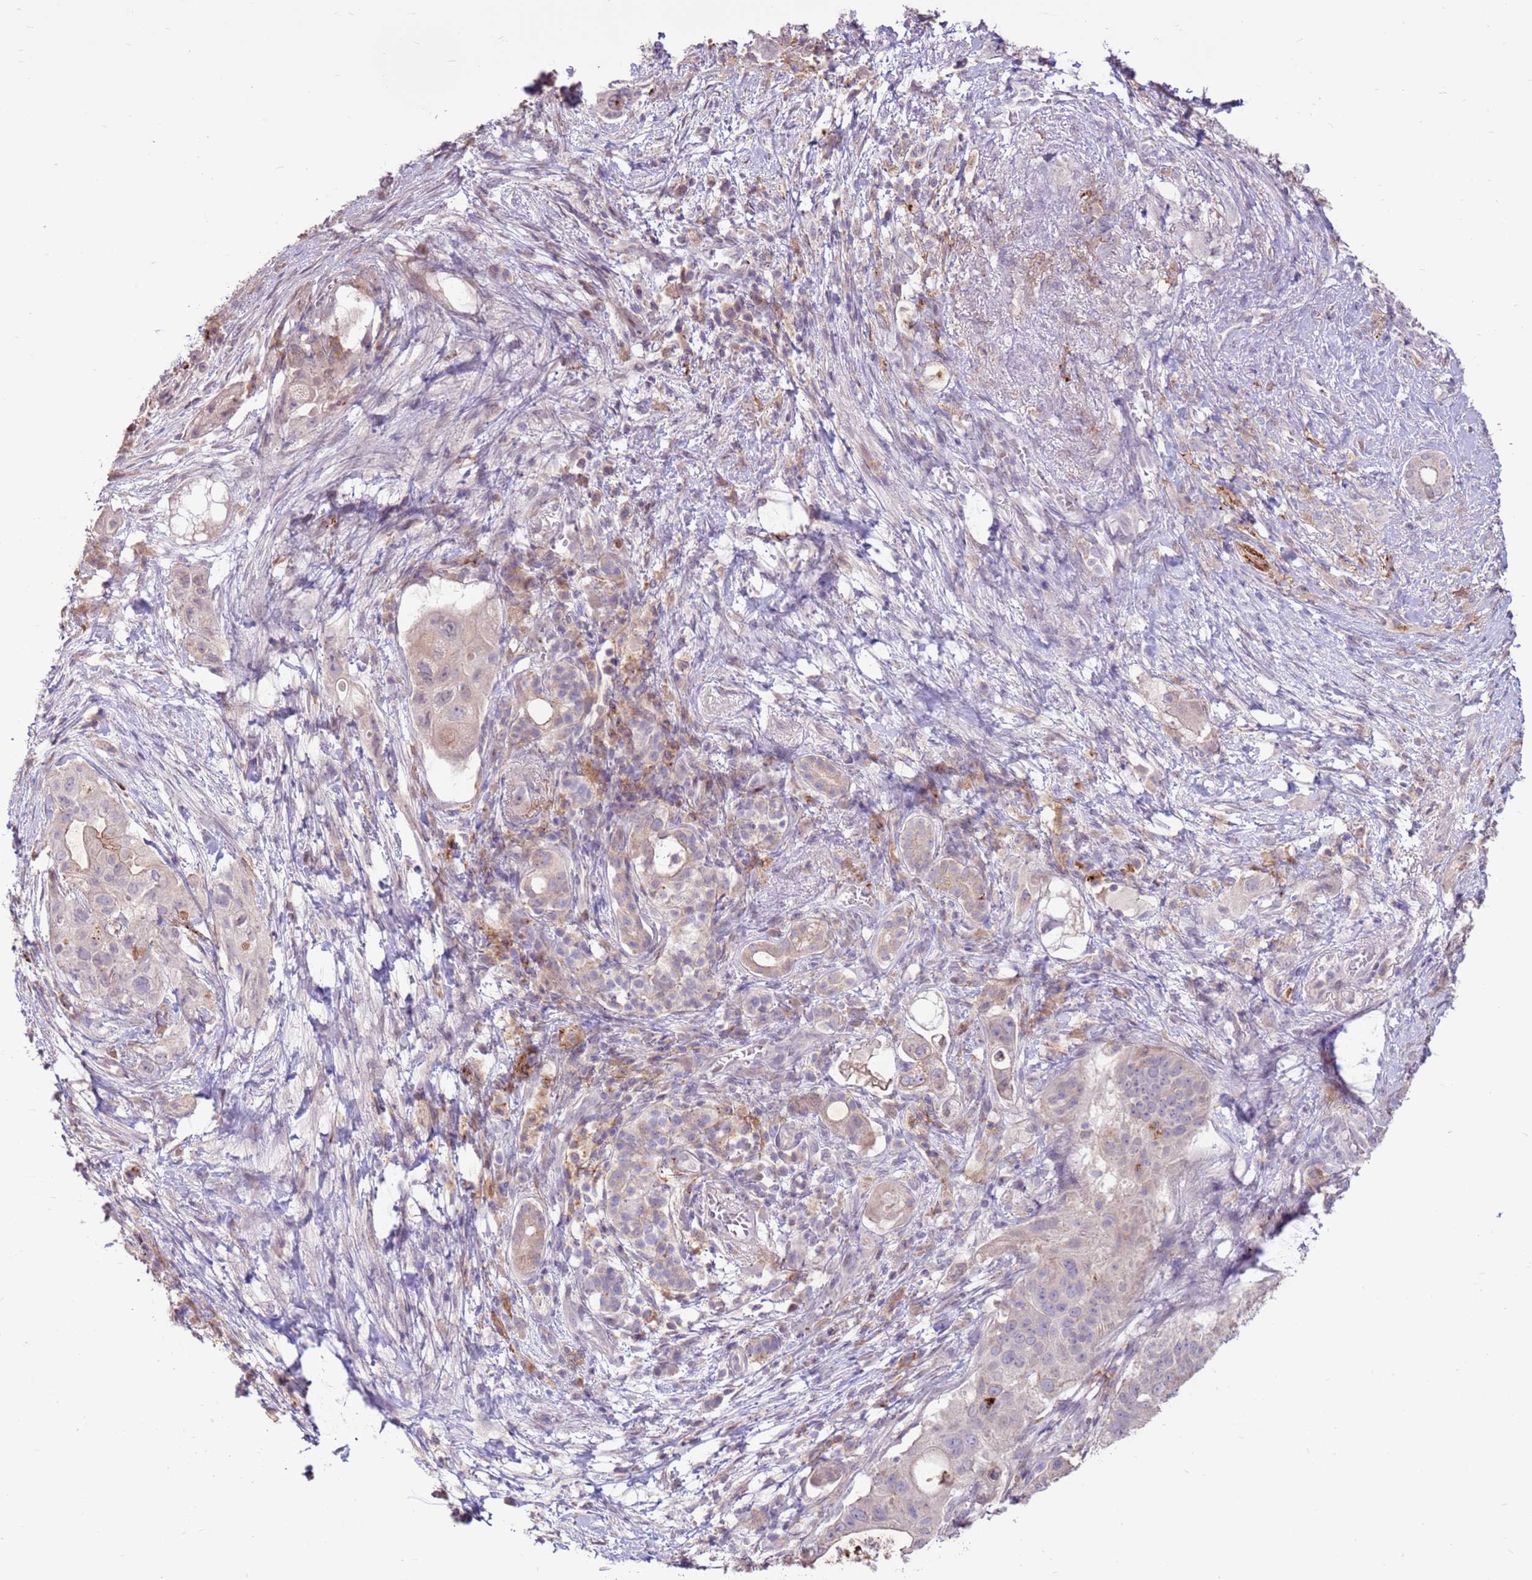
{"staining": {"intensity": "moderate", "quantity": "<25%", "location": "cytoplasmic/membranous"}, "tissue": "pancreatic cancer", "cell_type": "Tumor cells", "image_type": "cancer", "snomed": [{"axis": "morphology", "description": "Adenocarcinoma, NOS"}, {"axis": "topography", "description": "Pancreas"}], "caption": "Protein staining demonstrates moderate cytoplasmic/membranous staining in approximately <25% of tumor cells in pancreatic cancer (adenocarcinoma). (brown staining indicates protein expression, while blue staining denotes nuclei).", "gene": "LGI4", "patient": {"sex": "female", "age": 72}}